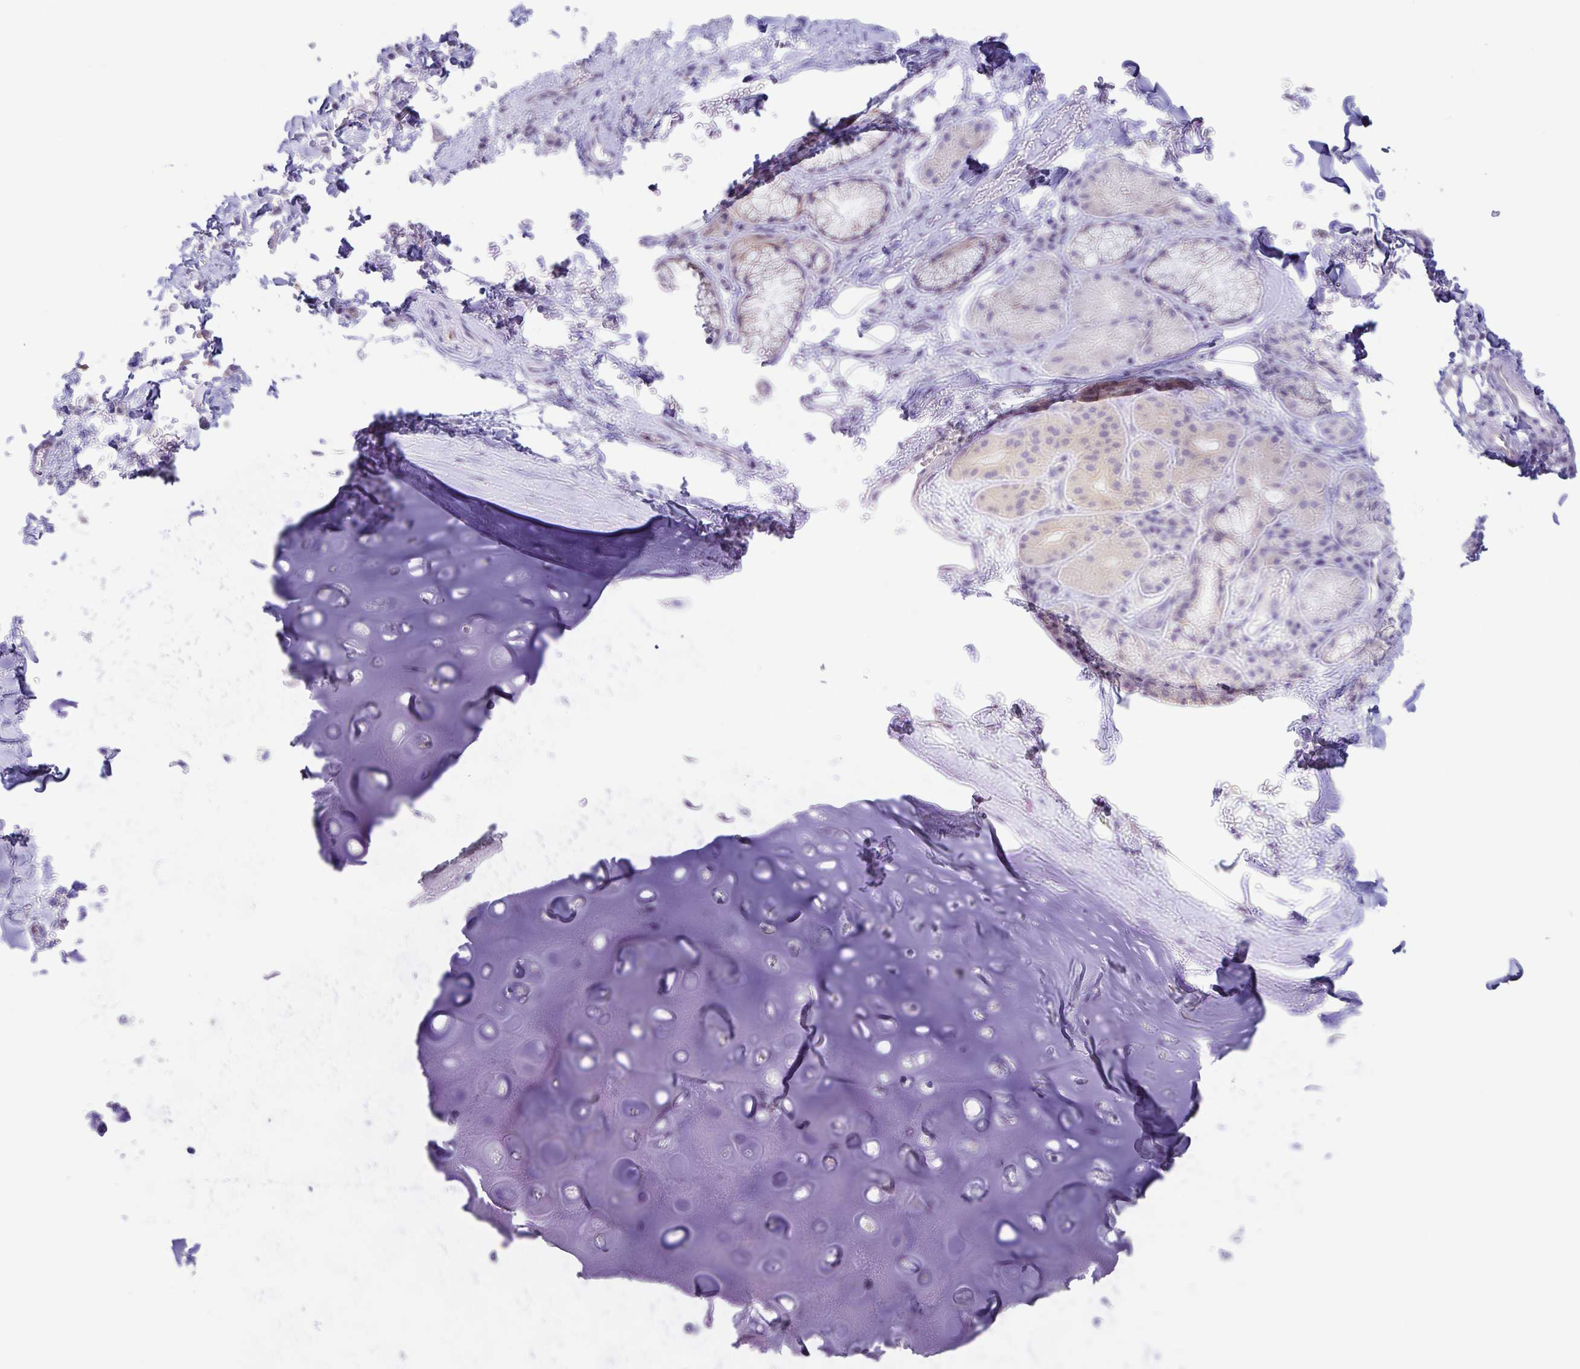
{"staining": {"intensity": "negative", "quantity": "none", "location": "none"}, "tissue": "soft tissue", "cell_type": "Chondrocytes", "image_type": "normal", "snomed": [{"axis": "morphology", "description": "Normal tissue, NOS"}, {"axis": "topography", "description": "Cartilage tissue"}, {"axis": "topography", "description": "Bronchus"}], "caption": "Human soft tissue stained for a protein using immunohistochemistry (IHC) displays no expression in chondrocytes.", "gene": "AQP4", "patient": {"sex": "male", "age": 64}}